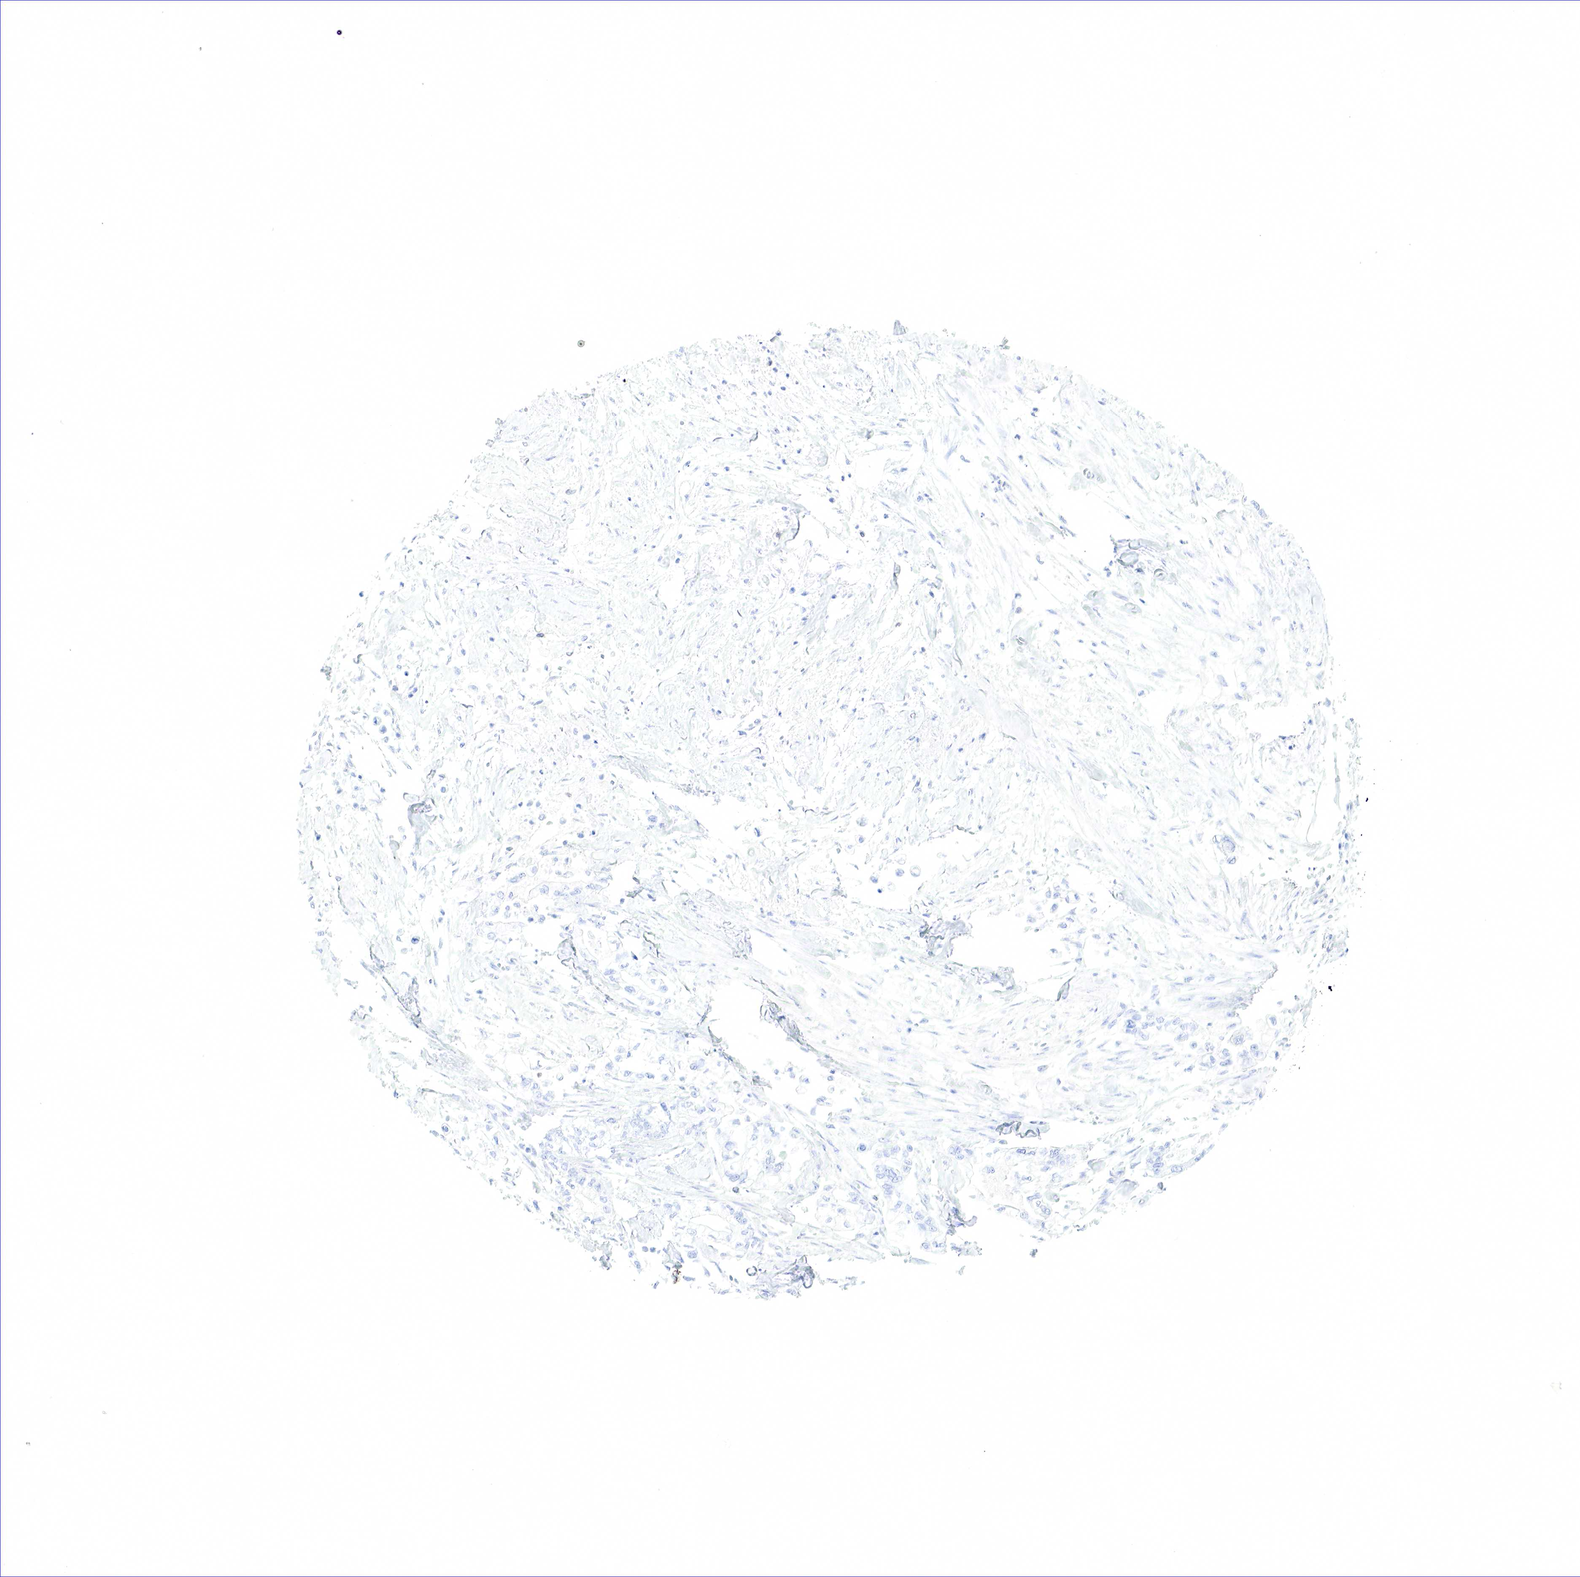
{"staining": {"intensity": "negative", "quantity": "none", "location": "none"}, "tissue": "pancreatic cancer", "cell_type": "Tumor cells", "image_type": "cancer", "snomed": [{"axis": "morphology", "description": "Adenocarcinoma, NOS"}, {"axis": "topography", "description": "Pancreas"}], "caption": "Histopathology image shows no significant protein positivity in tumor cells of adenocarcinoma (pancreatic).", "gene": "TNFRSF8", "patient": {"sex": "male", "age": 79}}